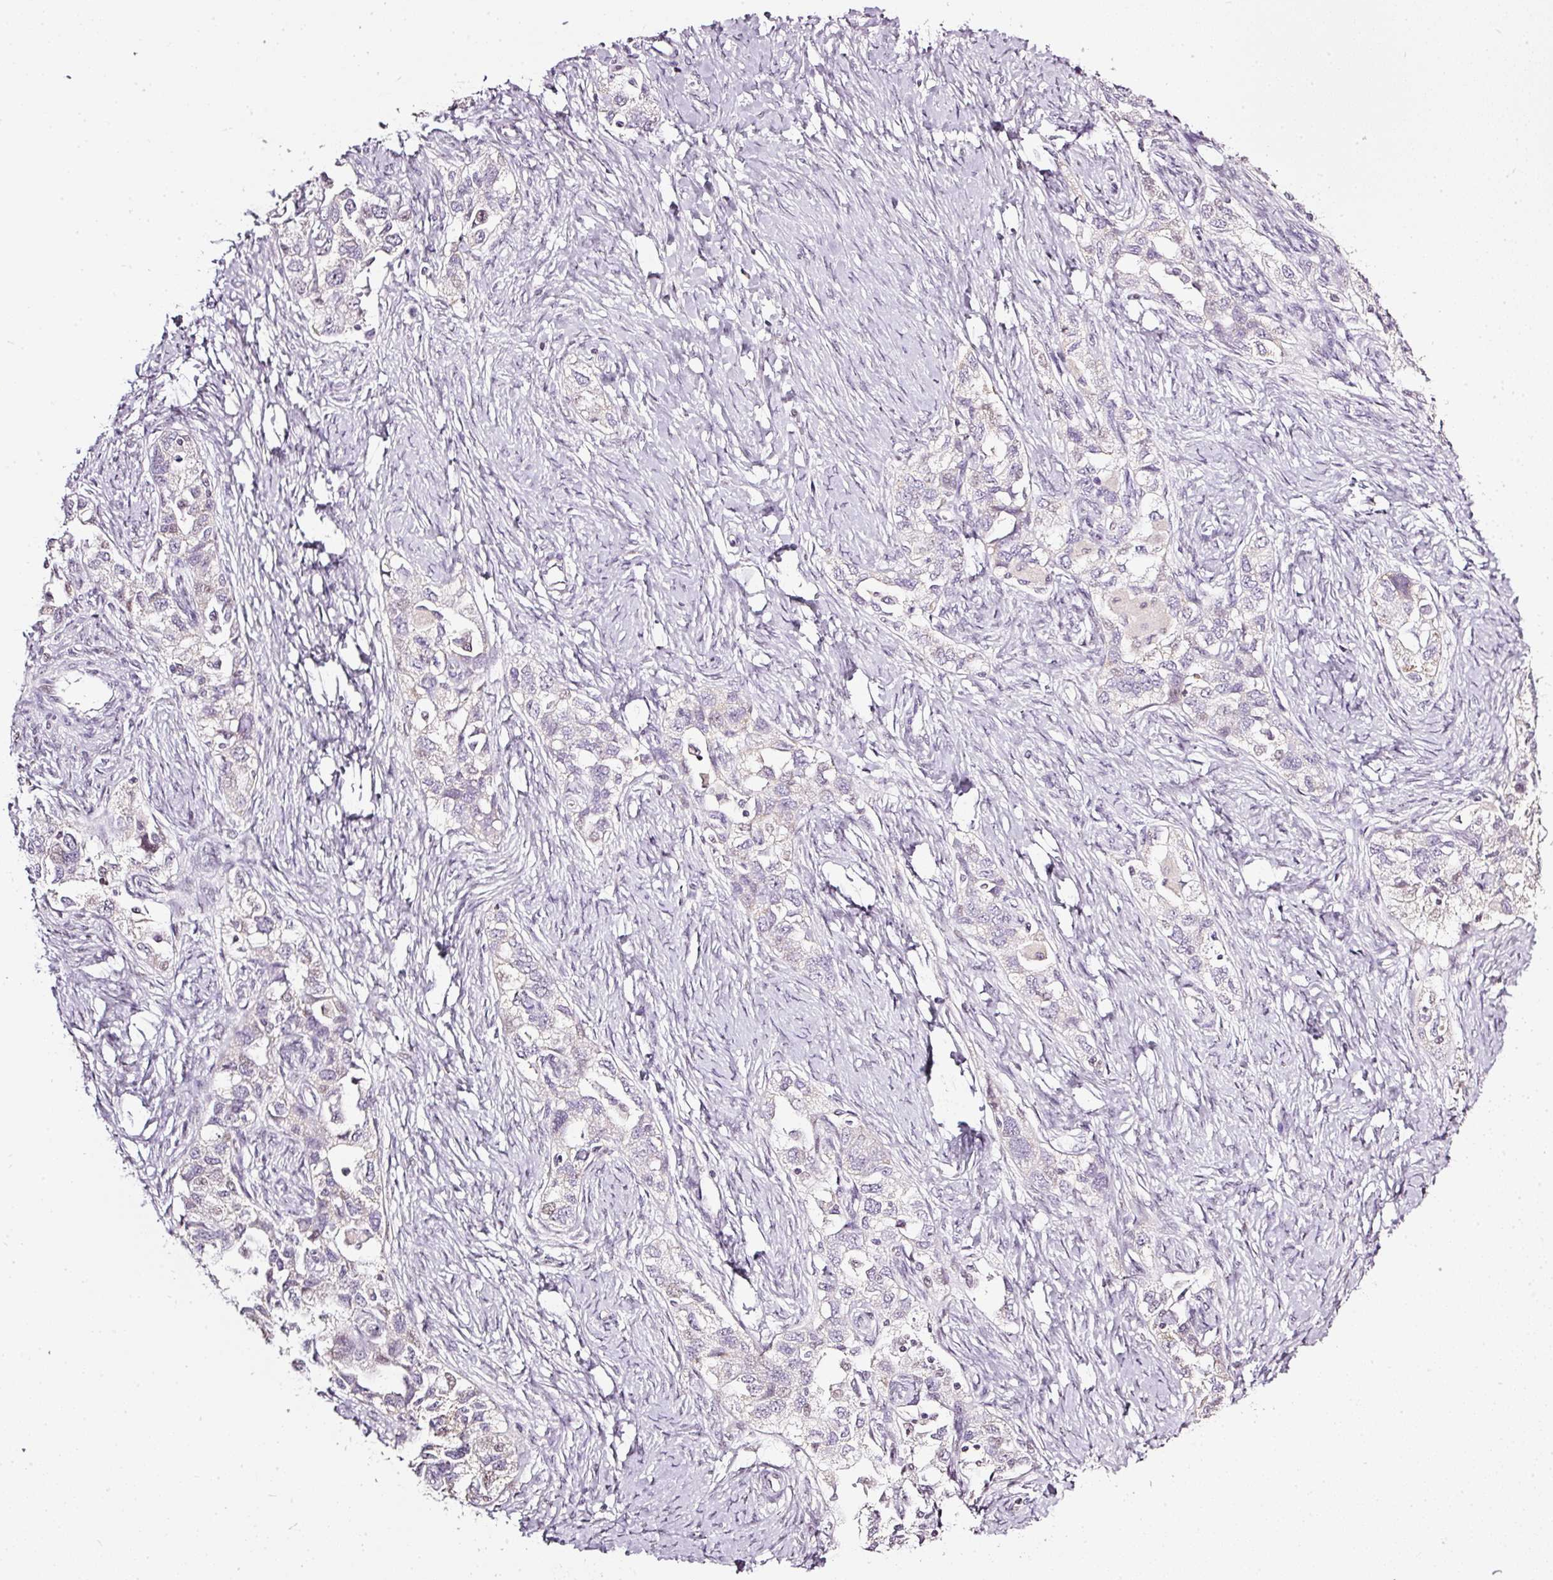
{"staining": {"intensity": "moderate", "quantity": "<25%", "location": "cytoplasmic/membranous"}, "tissue": "ovarian cancer", "cell_type": "Tumor cells", "image_type": "cancer", "snomed": [{"axis": "morphology", "description": "Carcinoma, NOS"}, {"axis": "morphology", "description": "Cystadenocarcinoma, serous, NOS"}, {"axis": "topography", "description": "Ovary"}], "caption": "Ovarian cancer stained with a protein marker reveals moderate staining in tumor cells.", "gene": "NRDE2", "patient": {"sex": "female", "age": 69}}